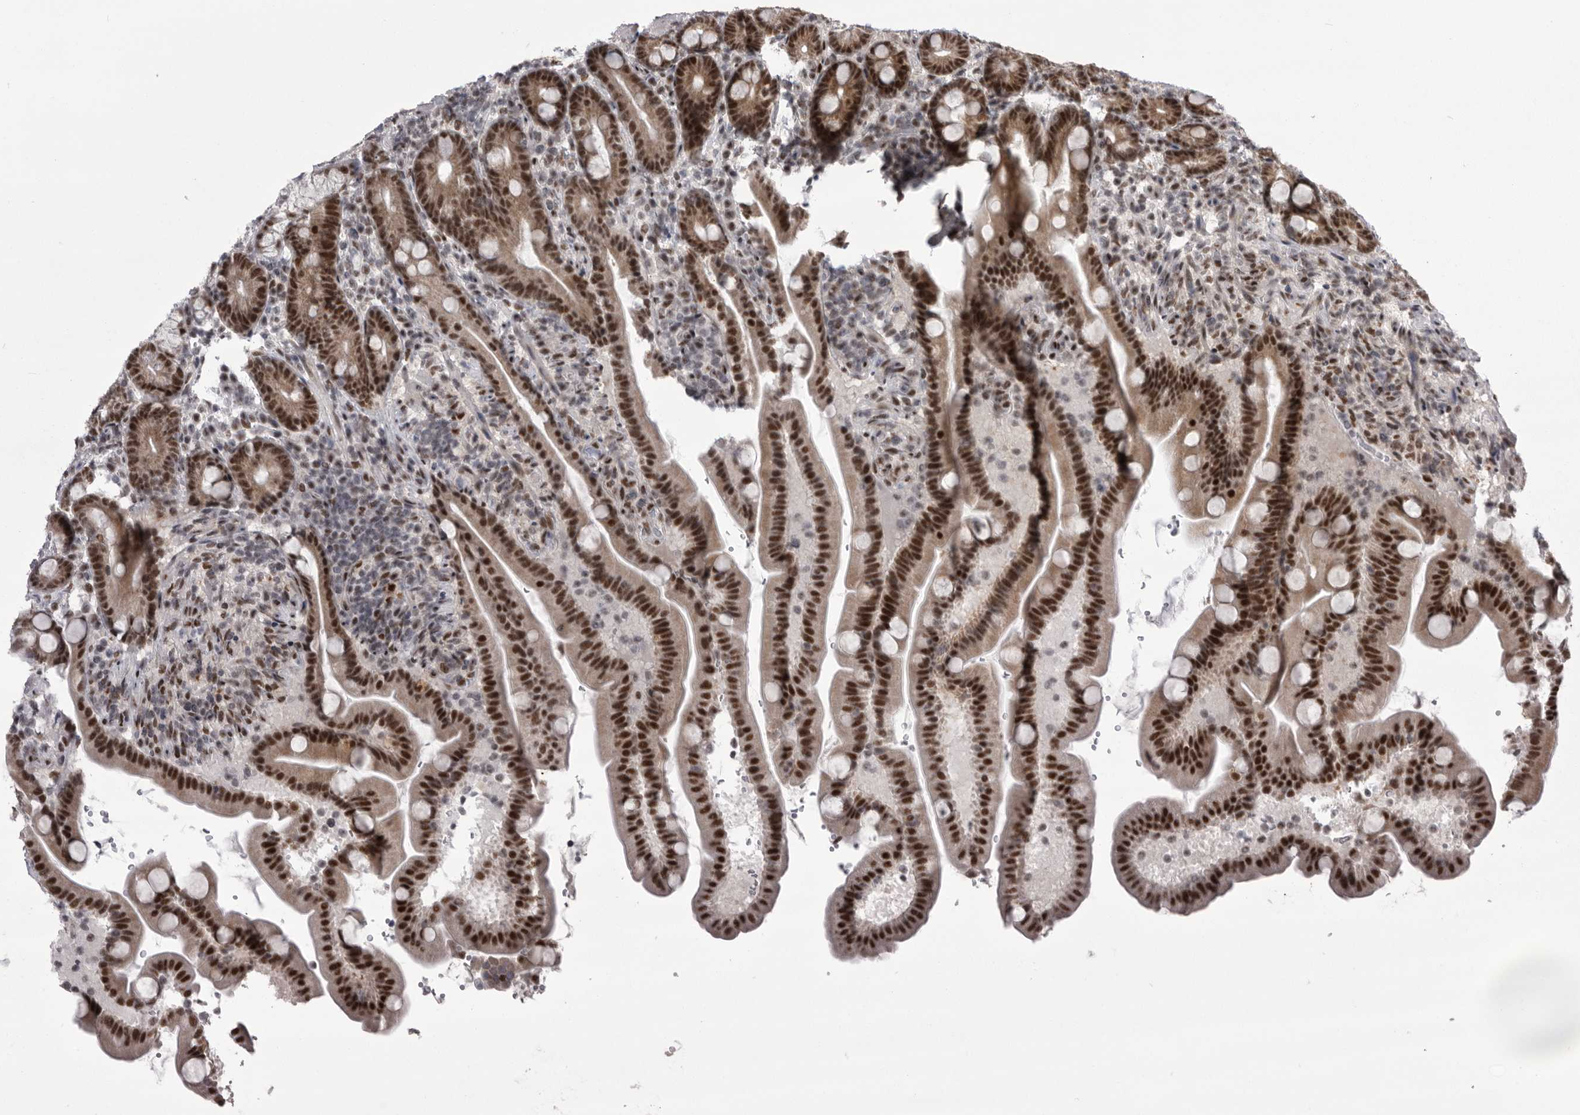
{"staining": {"intensity": "strong", "quantity": ">75%", "location": "nuclear"}, "tissue": "duodenum", "cell_type": "Glandular cells", "image_type": "normal", "snomed": [{"axis": "morphology", "description": "Normal tissue, NOS"}, {"axis": "topography", "description": "Duodenum"}], "caption": "Glandular cells demonstrate high levels of strong nuclear staining in approximately >75% of cells in benign human duodenum.", "gene": "MEPCE", "patient": {"sex": "male", "age": 54}}